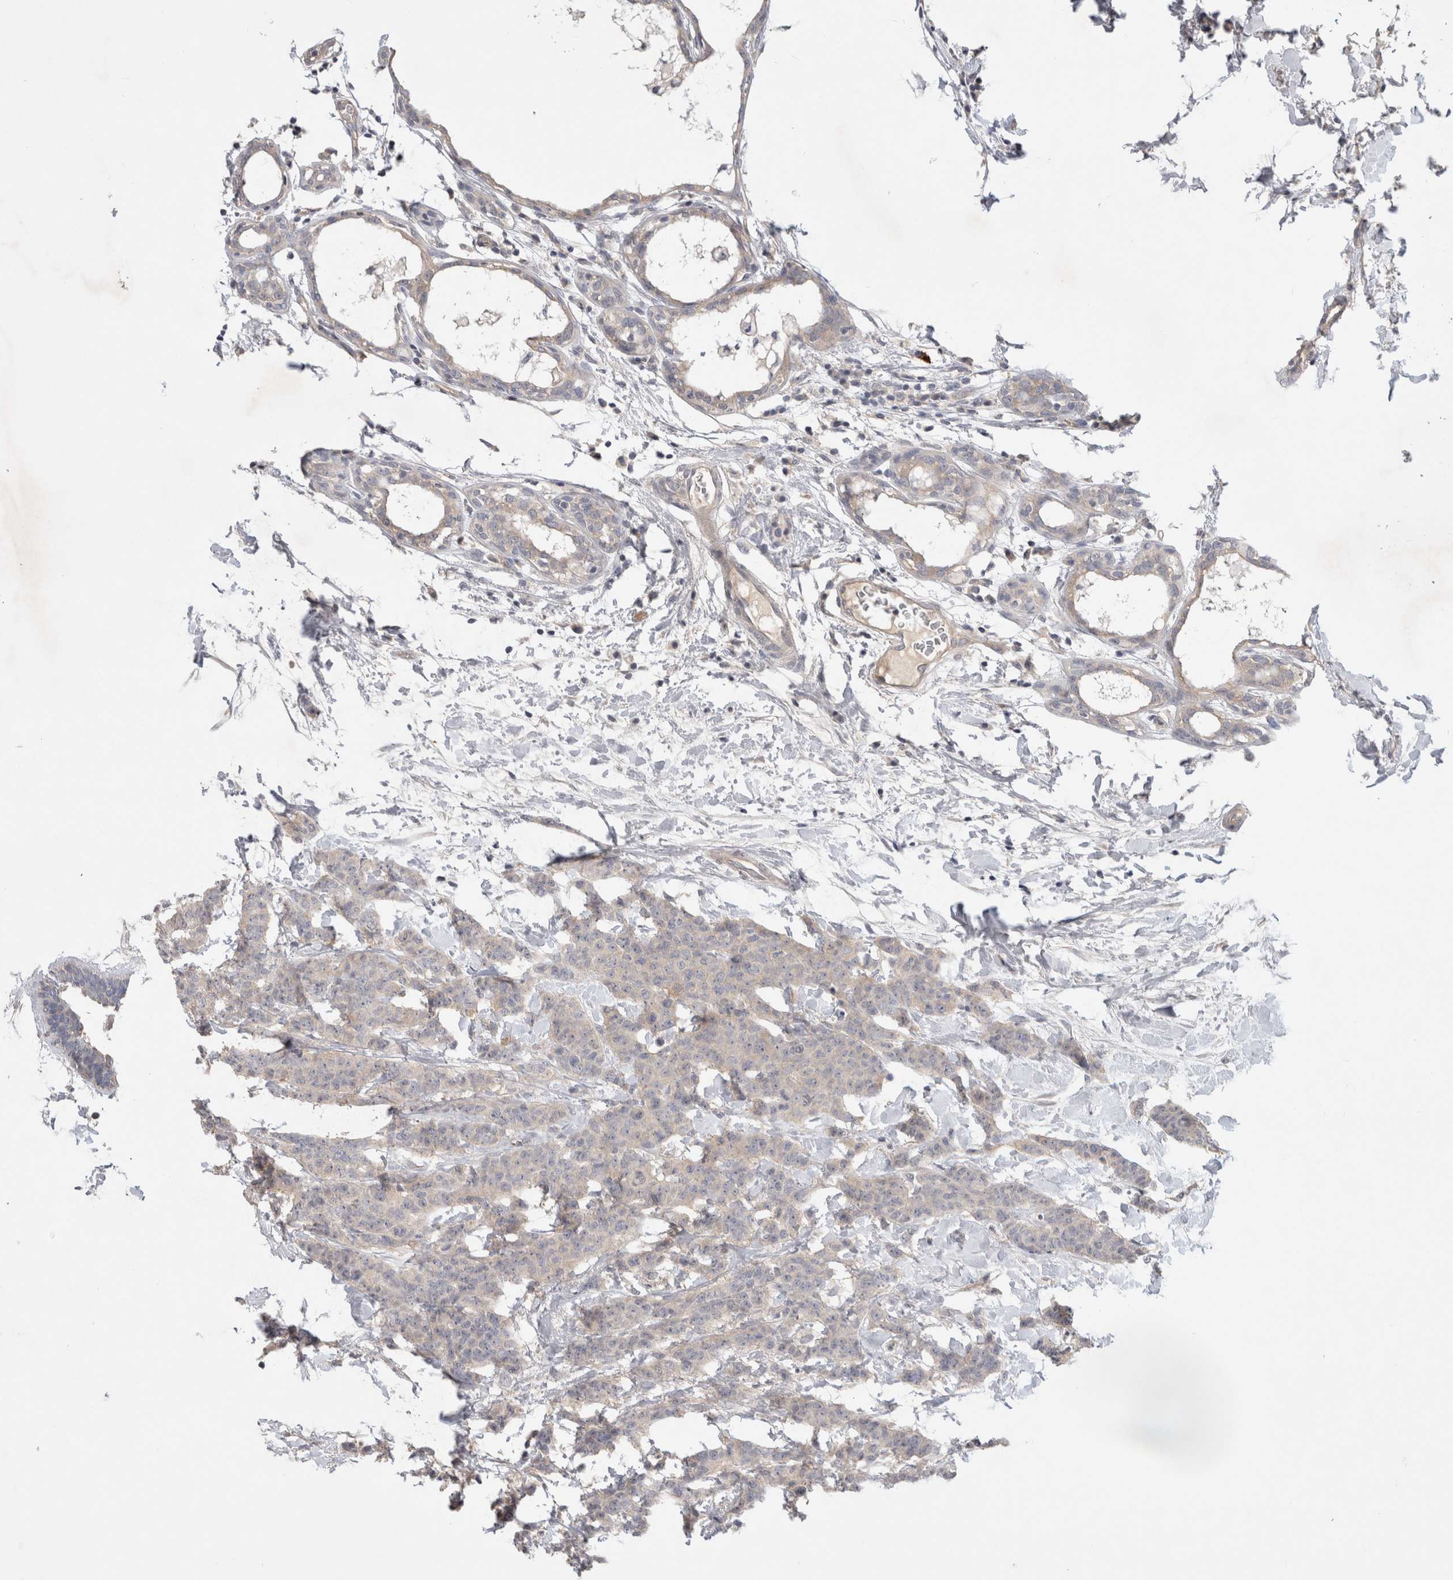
{"staining": {"intensity": "negative", "quantity": "none", "location": "none"}, "tissue": "breast cancer", "cell_type": "Tumor cells", "image_type": "cancer", "snomed": [{"axis": "morphology", "description": "Normal tissue, NOS"}, {"axis": "morphology", "description": "Duct carcinoma"}, {"axis": "topography", "description": "Breast"}], "caption": "Immunohistochemistry histopathology image of human intraductal carcinoma (breast) stained for a protein (brown), which shows no positivity in tumor cells. (IHC, brightfield microscopy, high magnification).", "gene": "CERS3", "patient": {"sex": "female", "age": 40}}